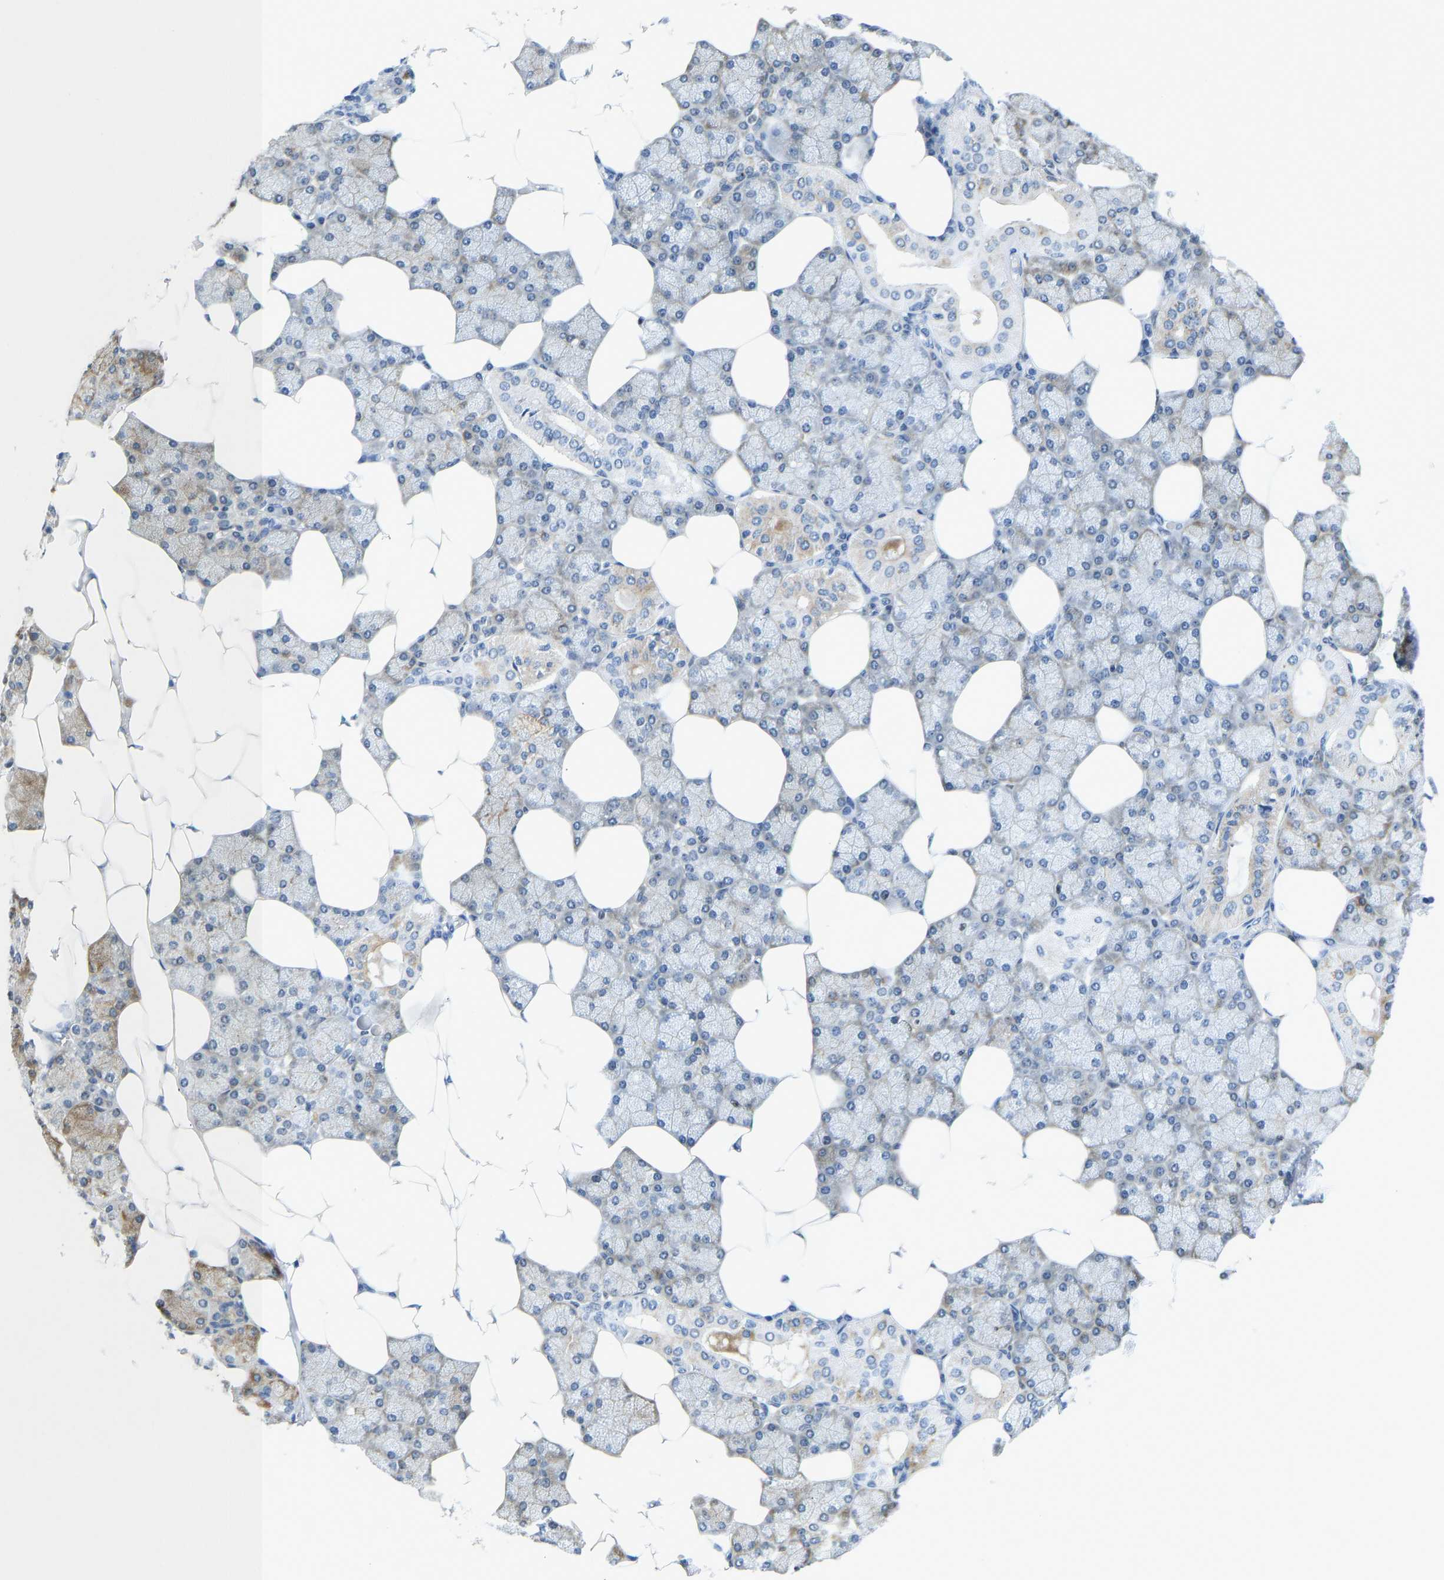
{"staining": {"intensity": "negative", "quantity": "none", "location": "none"}, "tissue": "salivary gland", "cell_type": "Glandular cells", "image_type": "normal", "snomed": [{"axis": "morphology", "description": "Normal tissue, NOS"}, {"axis": "topography", "description": "Salivary gland"}], "caption": "The immunohistochemistry (IHC) image has no significant positivity in glandular cells of salivary gland.", "gene": "TXNDC2", "patient": {"sex": "male", "age": 62}}